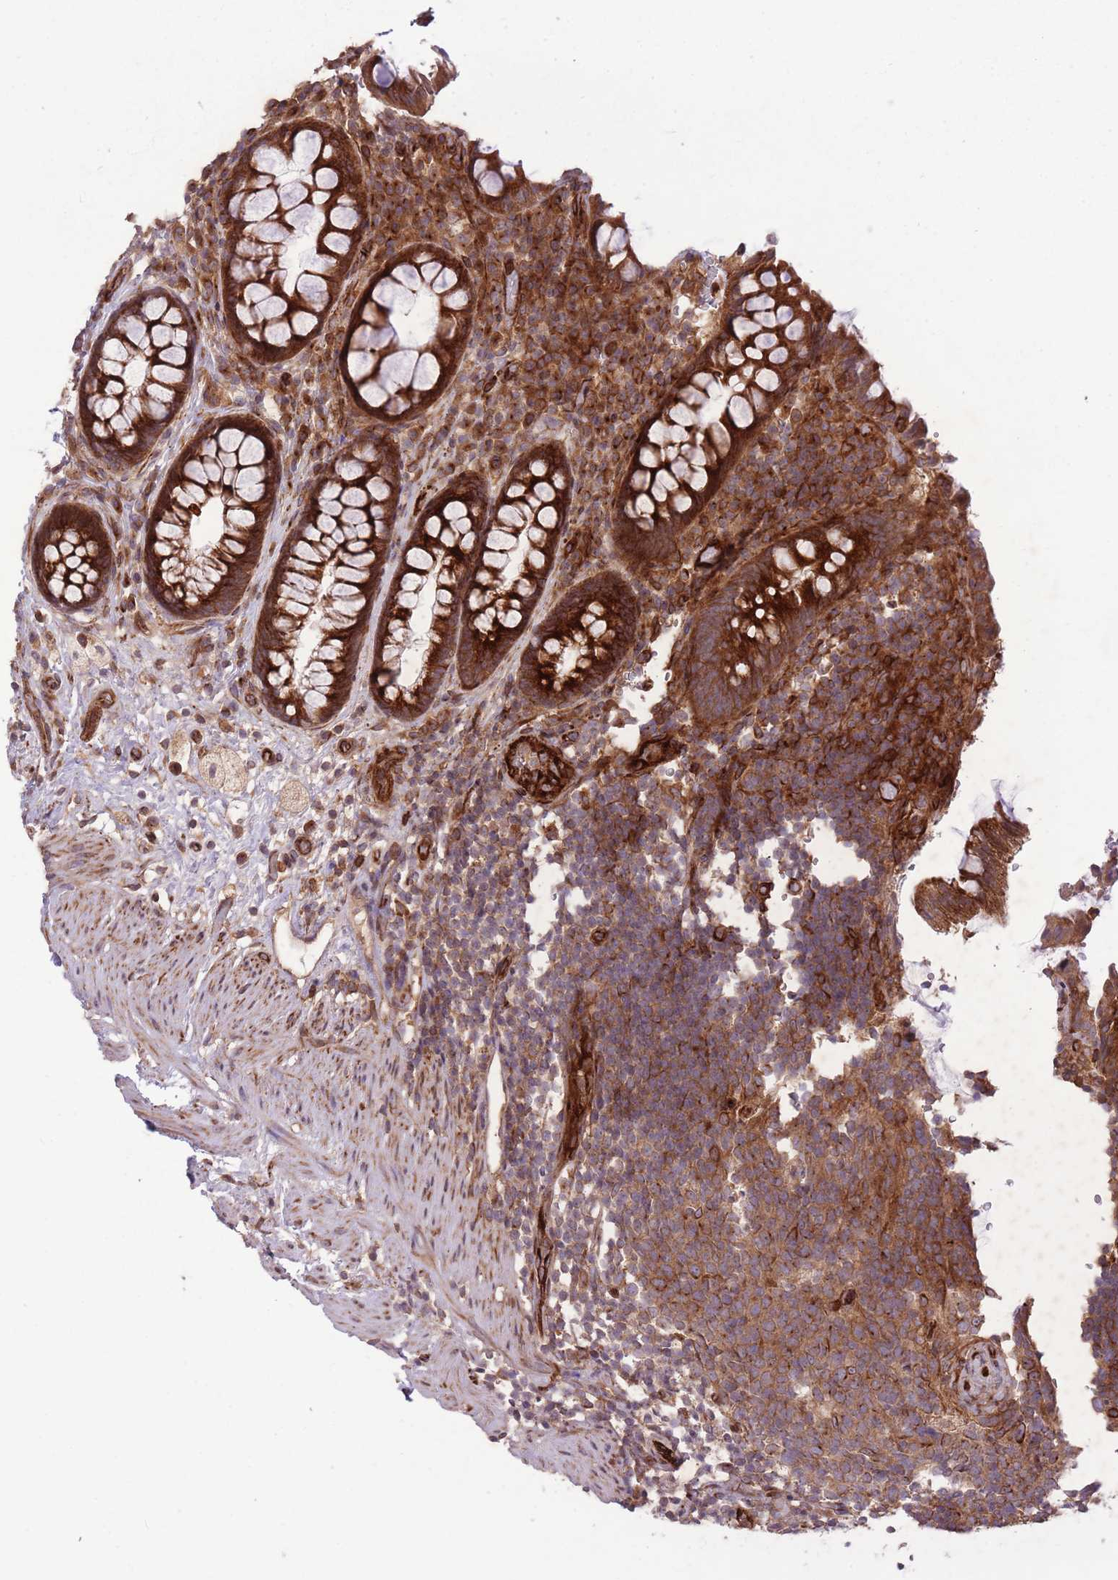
{"staining": {"intensity": "strong", "quantity": "25%-75%", "location": "cytoplasmic/membranous"}, "tissue": "rectum", "cell_type": "Glandular cells", "image_type": "normal", "snomed": [{"axis": "morphology", "description": "Normal tissue, NOS"}, {"axis": "topography", "description": "Rectum"}, {"axis": "topography", "description": "Peripheral nerve tissue"}], "caption": "Protein expression analysis of unremarkable human rectum reveals strong cytoplasmic/membranous expression in approximately 25%-75% of glandular cells. The staining is performed using DAB (3,3'-diaminobenzidine) brown chromogen to label protein expression. The nuclei are counter-stained blue using hematoxylin.", "gene": "CISH", "patient": {"sex": "female", "age": 69}}